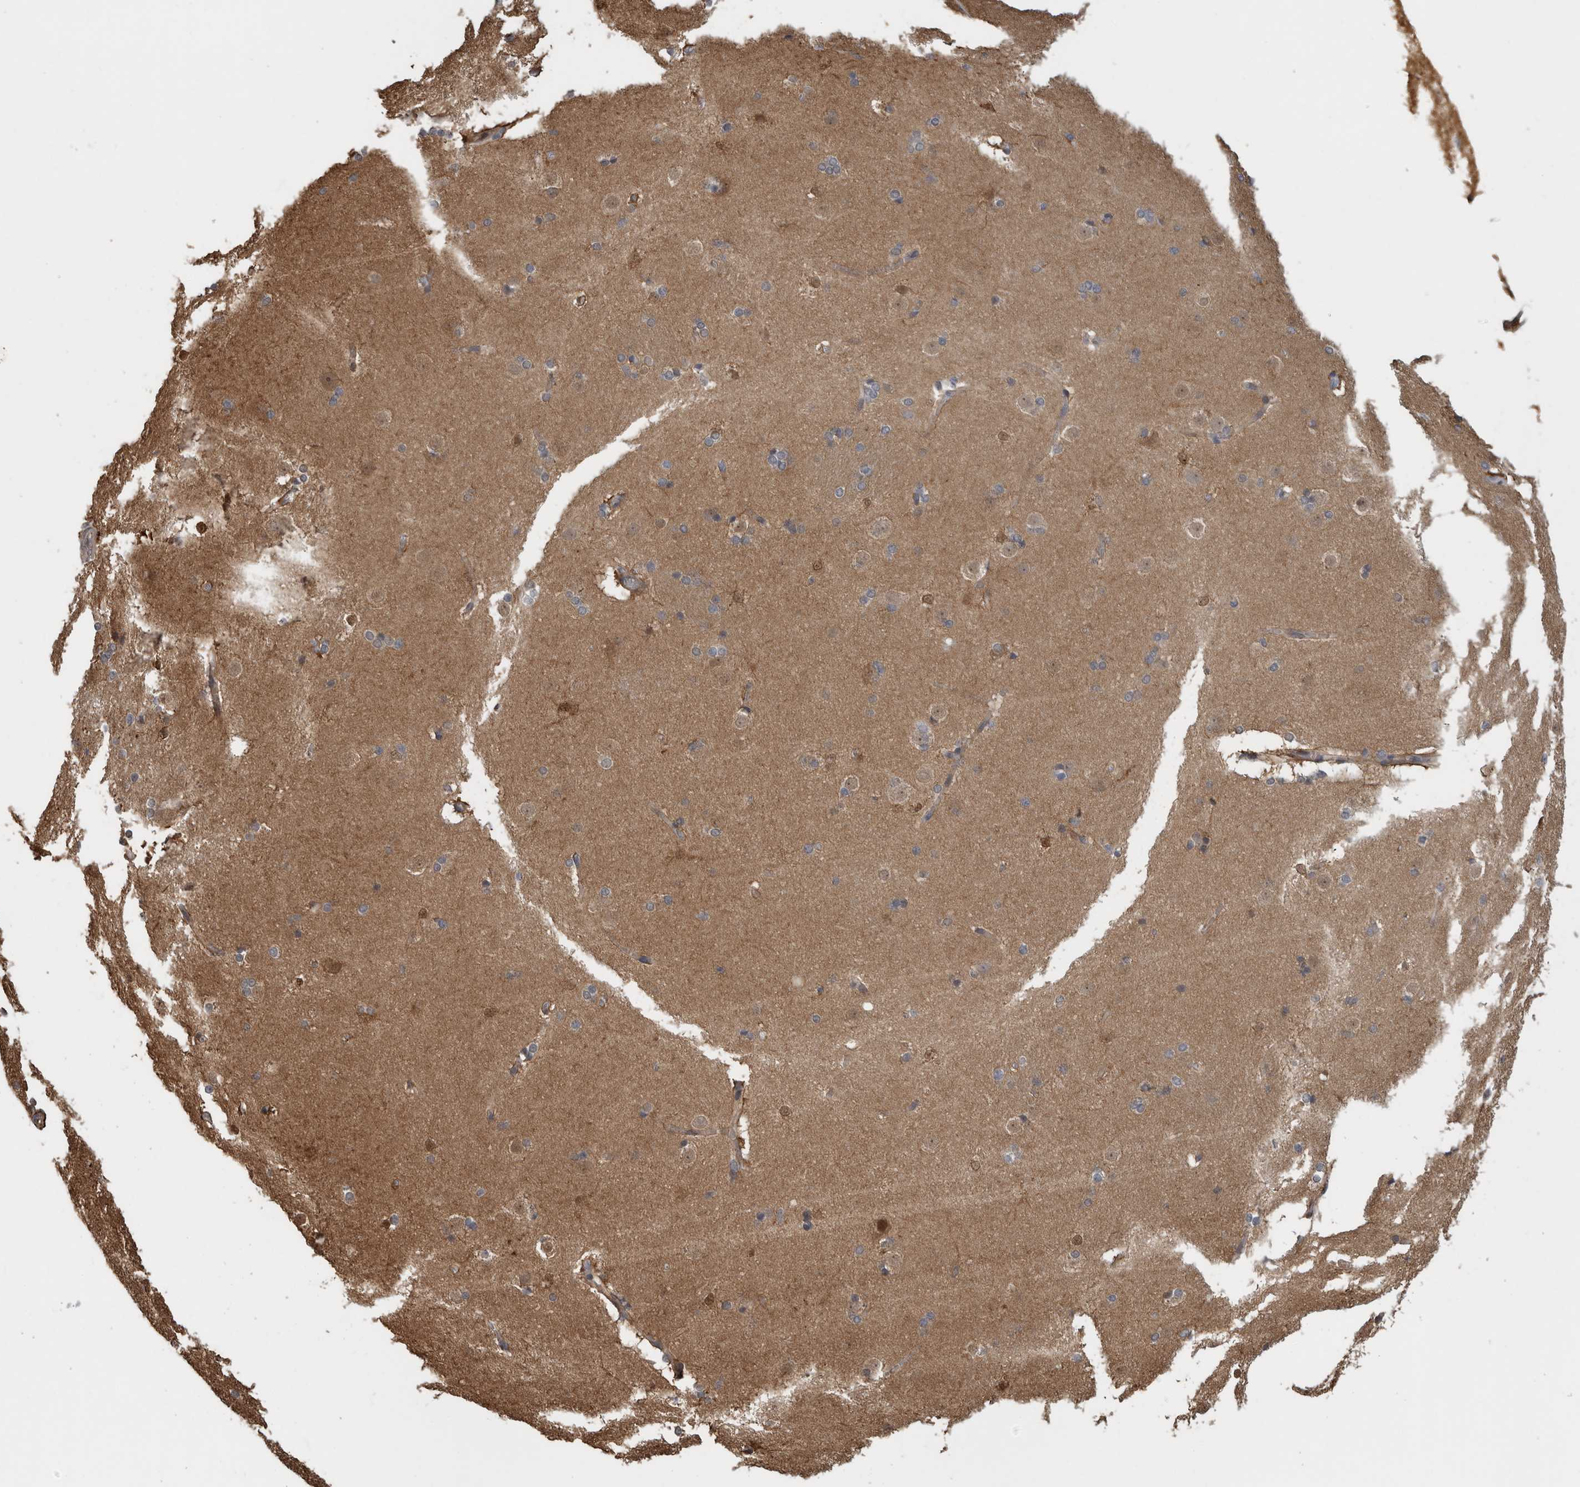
{"staining": {"intensity": "moderate", "quantity": "<25%", "location": "cytoplasmic/membranous"}, "tissue": "caudate", "cell_type": "Glial cells", "image_type": "normal", "snomed": [{"axis": "morphology", "description": "Normal tissue, NOS"}, {"axis": "topography", "description": "Lateral ventricle wall"}], "caption": "A photomicrograph of human caudate stained for a protein reveals moderate cytoplasmic/membranous brown staining in glial cells.", "gene": "USH1G", "patient": {"sex": "female", "age": 19}}